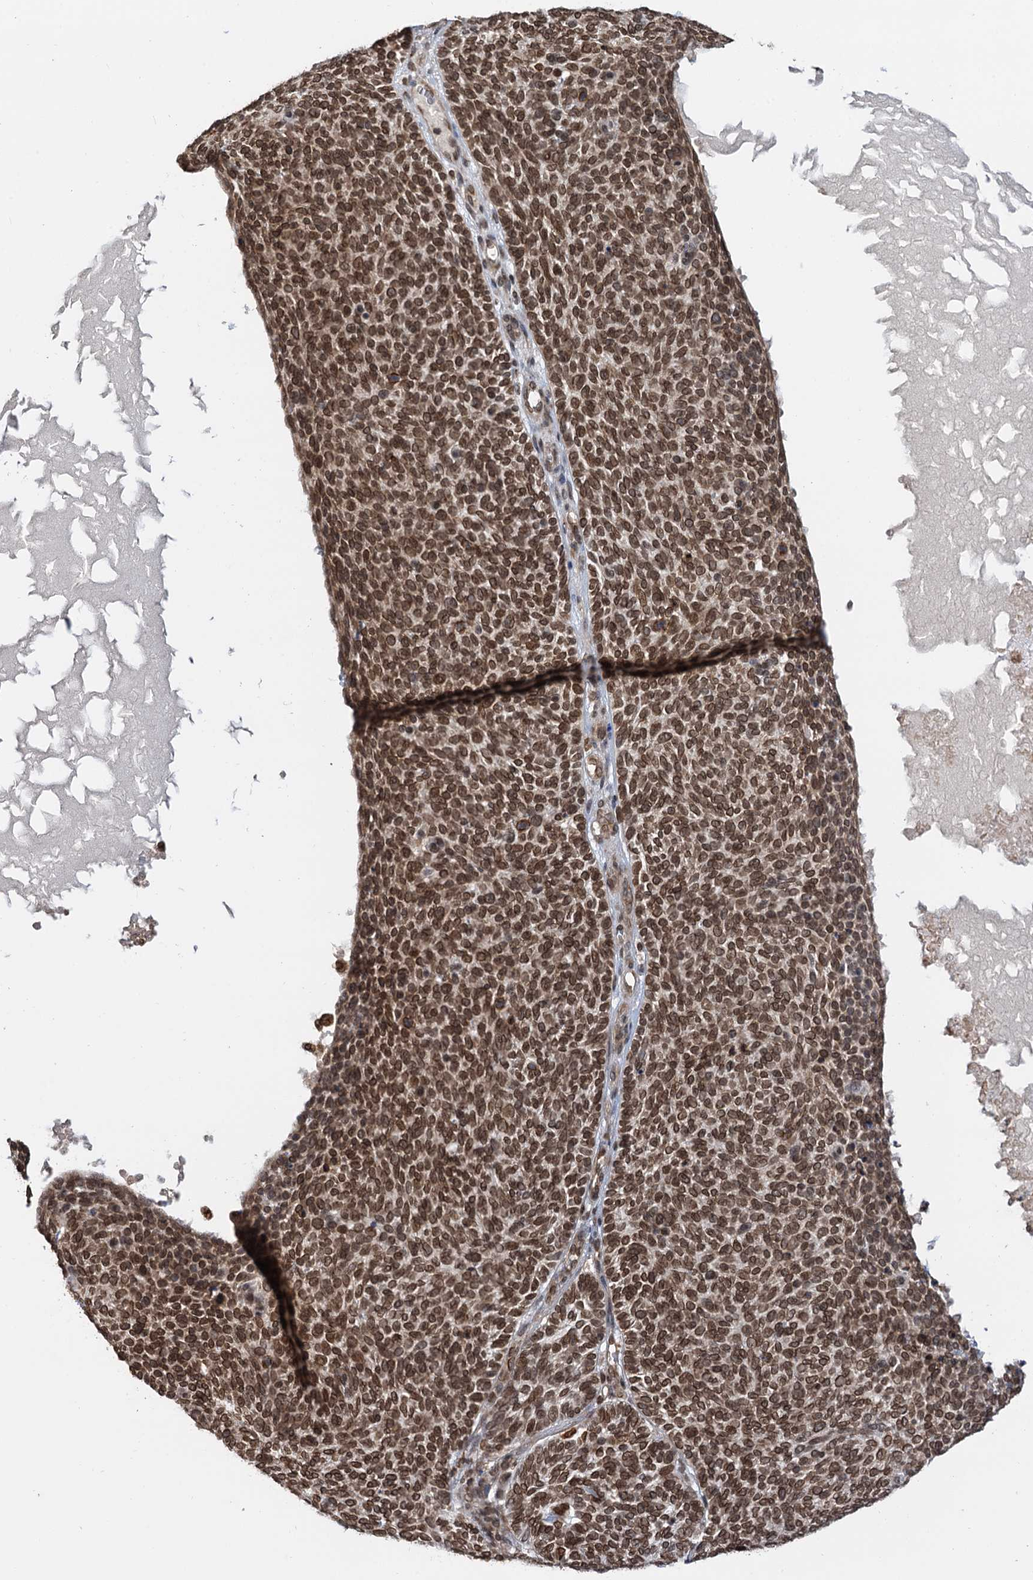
{"staining": {"intensity": "strong", "quantity": ">75%", "location": "nuclear"}, "tissue": "skin cancer", "cell_type": "Tumor cells", "image_type": "cancer", "snomed": [{"axis": "morphology", "description": "Squamous cell carcinoma, NOS"}, {"axis": "topography", "description": "Skin"}], "caption": "An image of human skin squamous cell carcinoma stained for a protein exhibits strong nuclear brown staining in tumor cells.", "gene": "ZC3H13", "patient": {"sex": "female", "age": 90}}